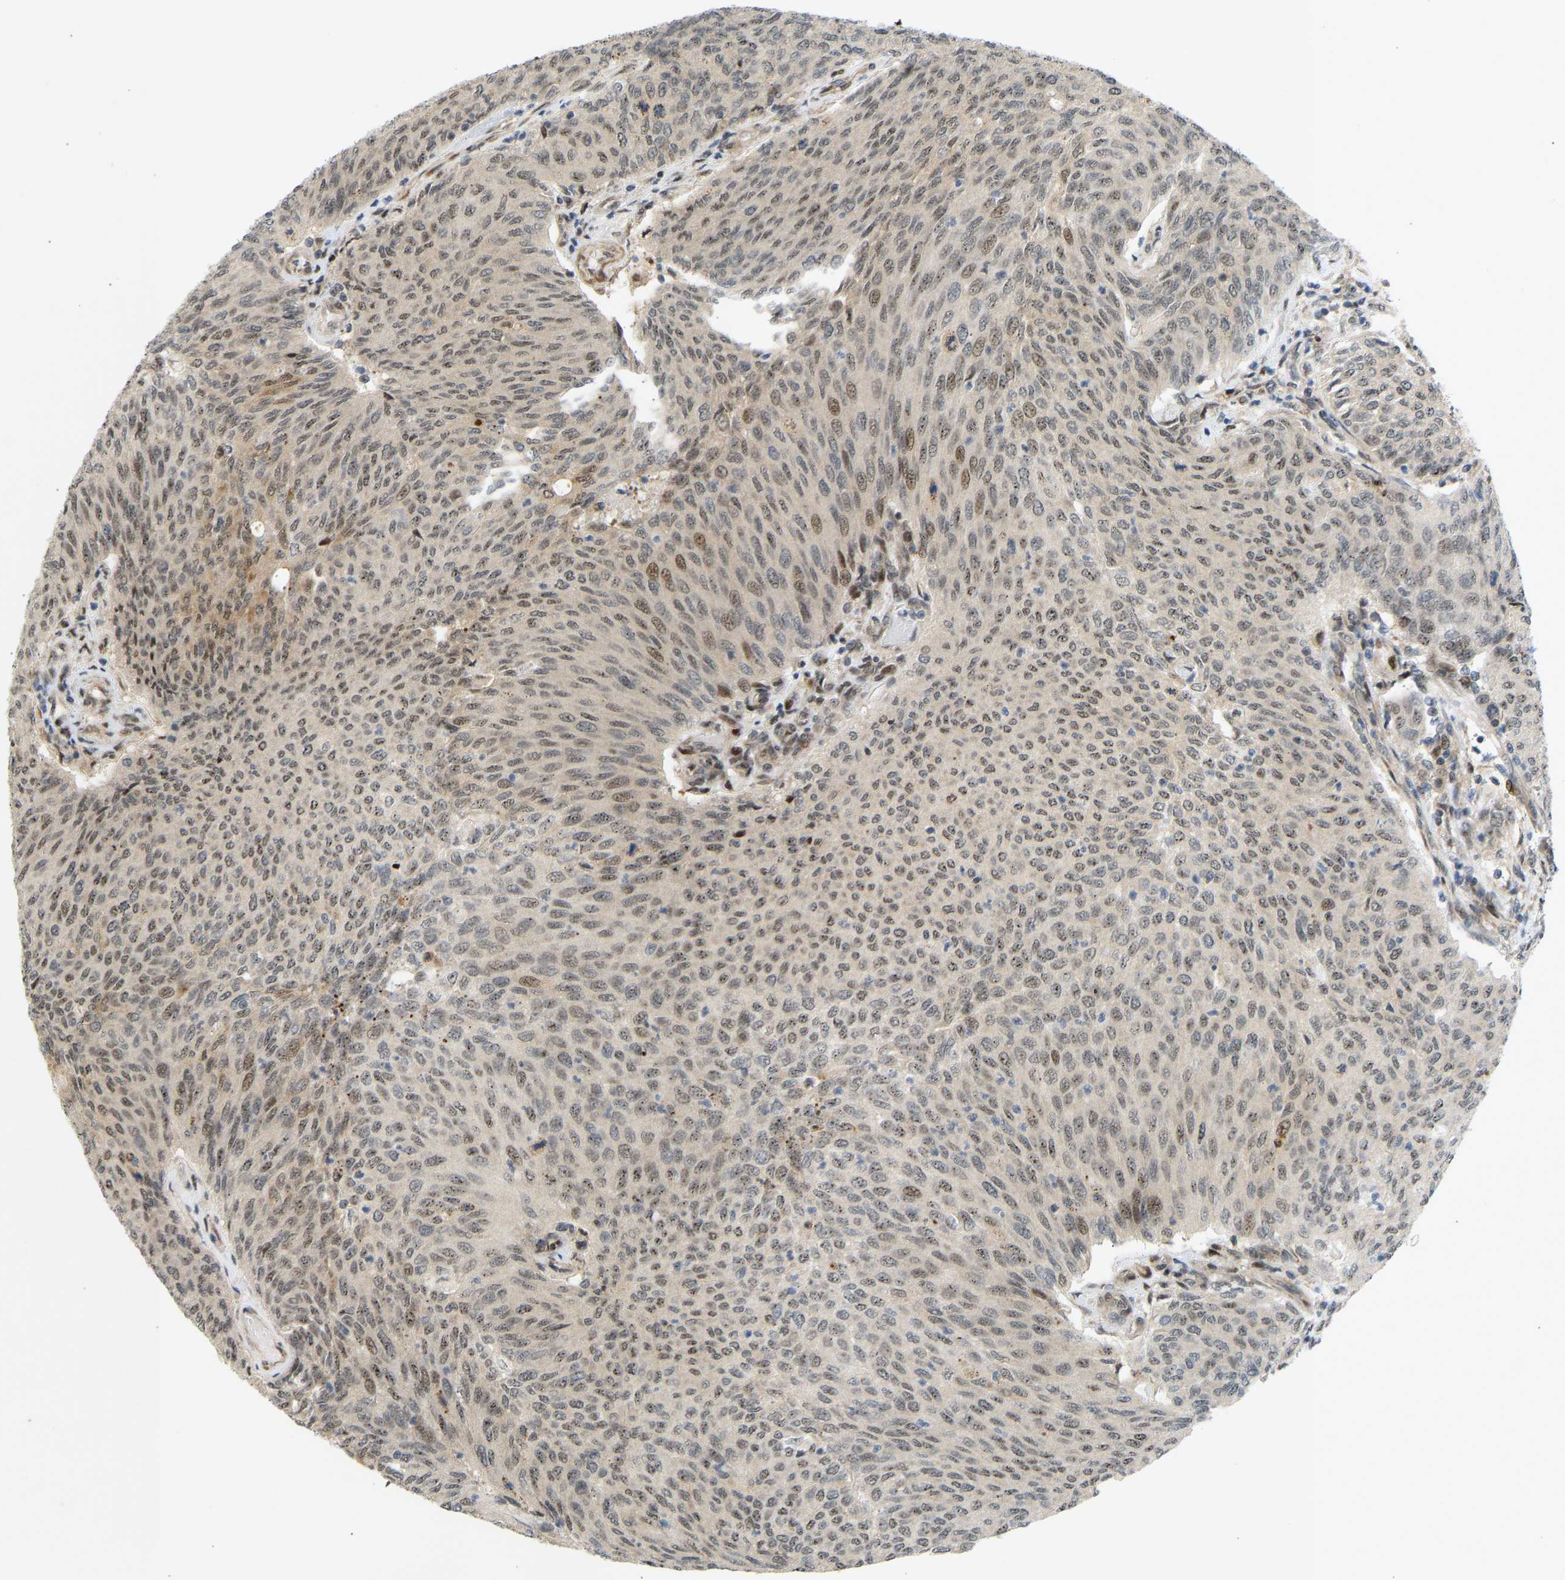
{"staining": {"intensity": "moderate", "quantity": "25%-75%", "location": "nuclear"}, "tissue": "urothelial cancer", "cell_type": "Tumor cells", "image_type": "cancer", "snomed": [{"axis": "morphology", "description": "Urothelial carcinoma, Low grade"}, {"axis": "topography", "description": "Urinary bladder"}], "caption": "About 25%-75% of tumor cells in low-grade urothelial carcinoma show moderate nuclear protein staining as visualized by brown immunohistochemical staining.", "gene": "BAG1", "patient": {"sex": "female", "age": 79}}